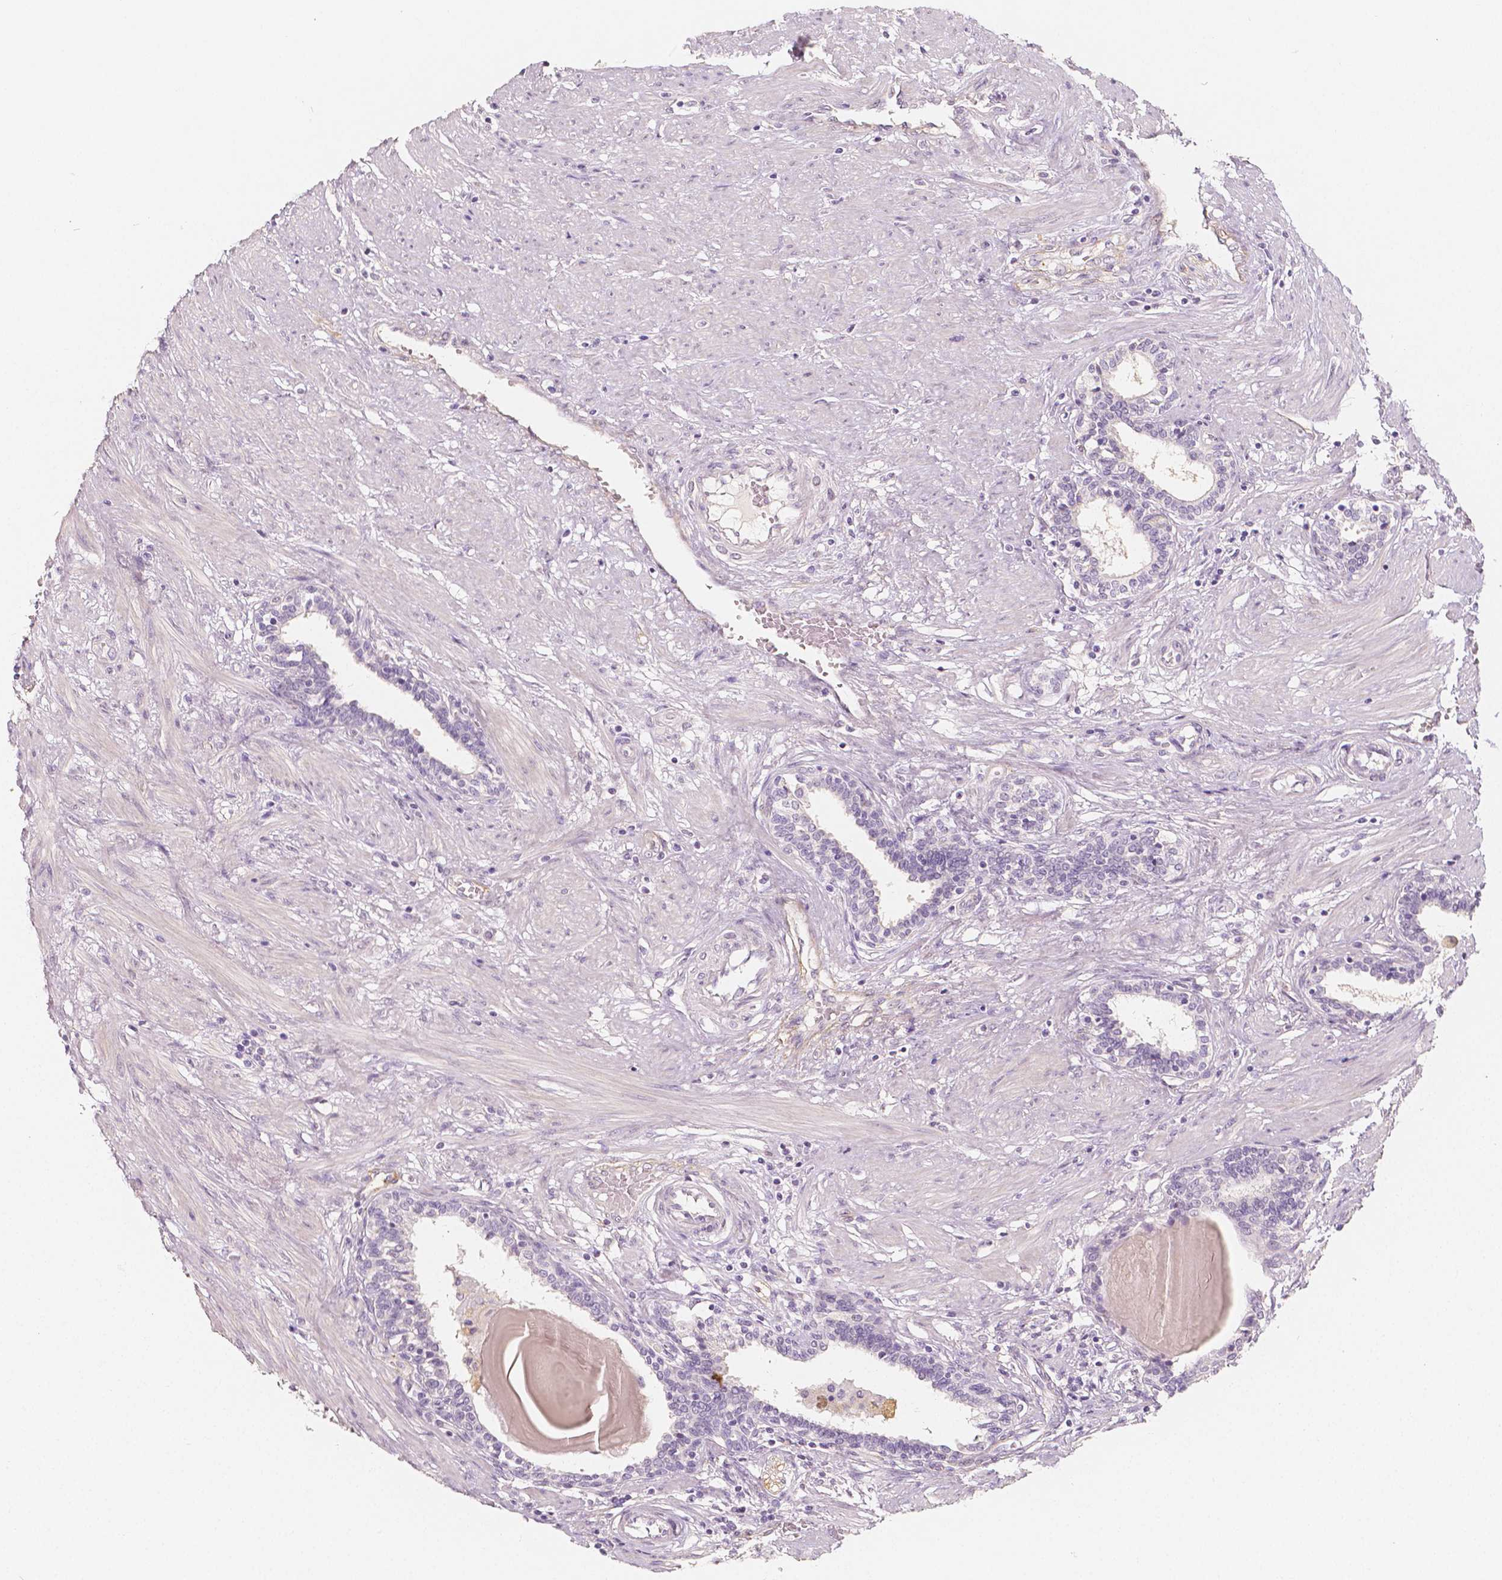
{"staining": {"intensity": "negative", "quantity": "none", "location": "none"}, "tissue": "prostate", "cell_type": "Glandular cells", "image_type": "normal", "snomed": [{"axis": "morphology", "description": "Normal tissue, NOS"}, {"axis": "topography", "description": "Prostate"}], "caption": "Glandular cells show no significant expression in benign prostate. (Brightfield microscopy of DAB immunohistochemistry (IHC) at high magnification).", "gene": "THY1", "patient": {"sex": "male", "age": 55}}